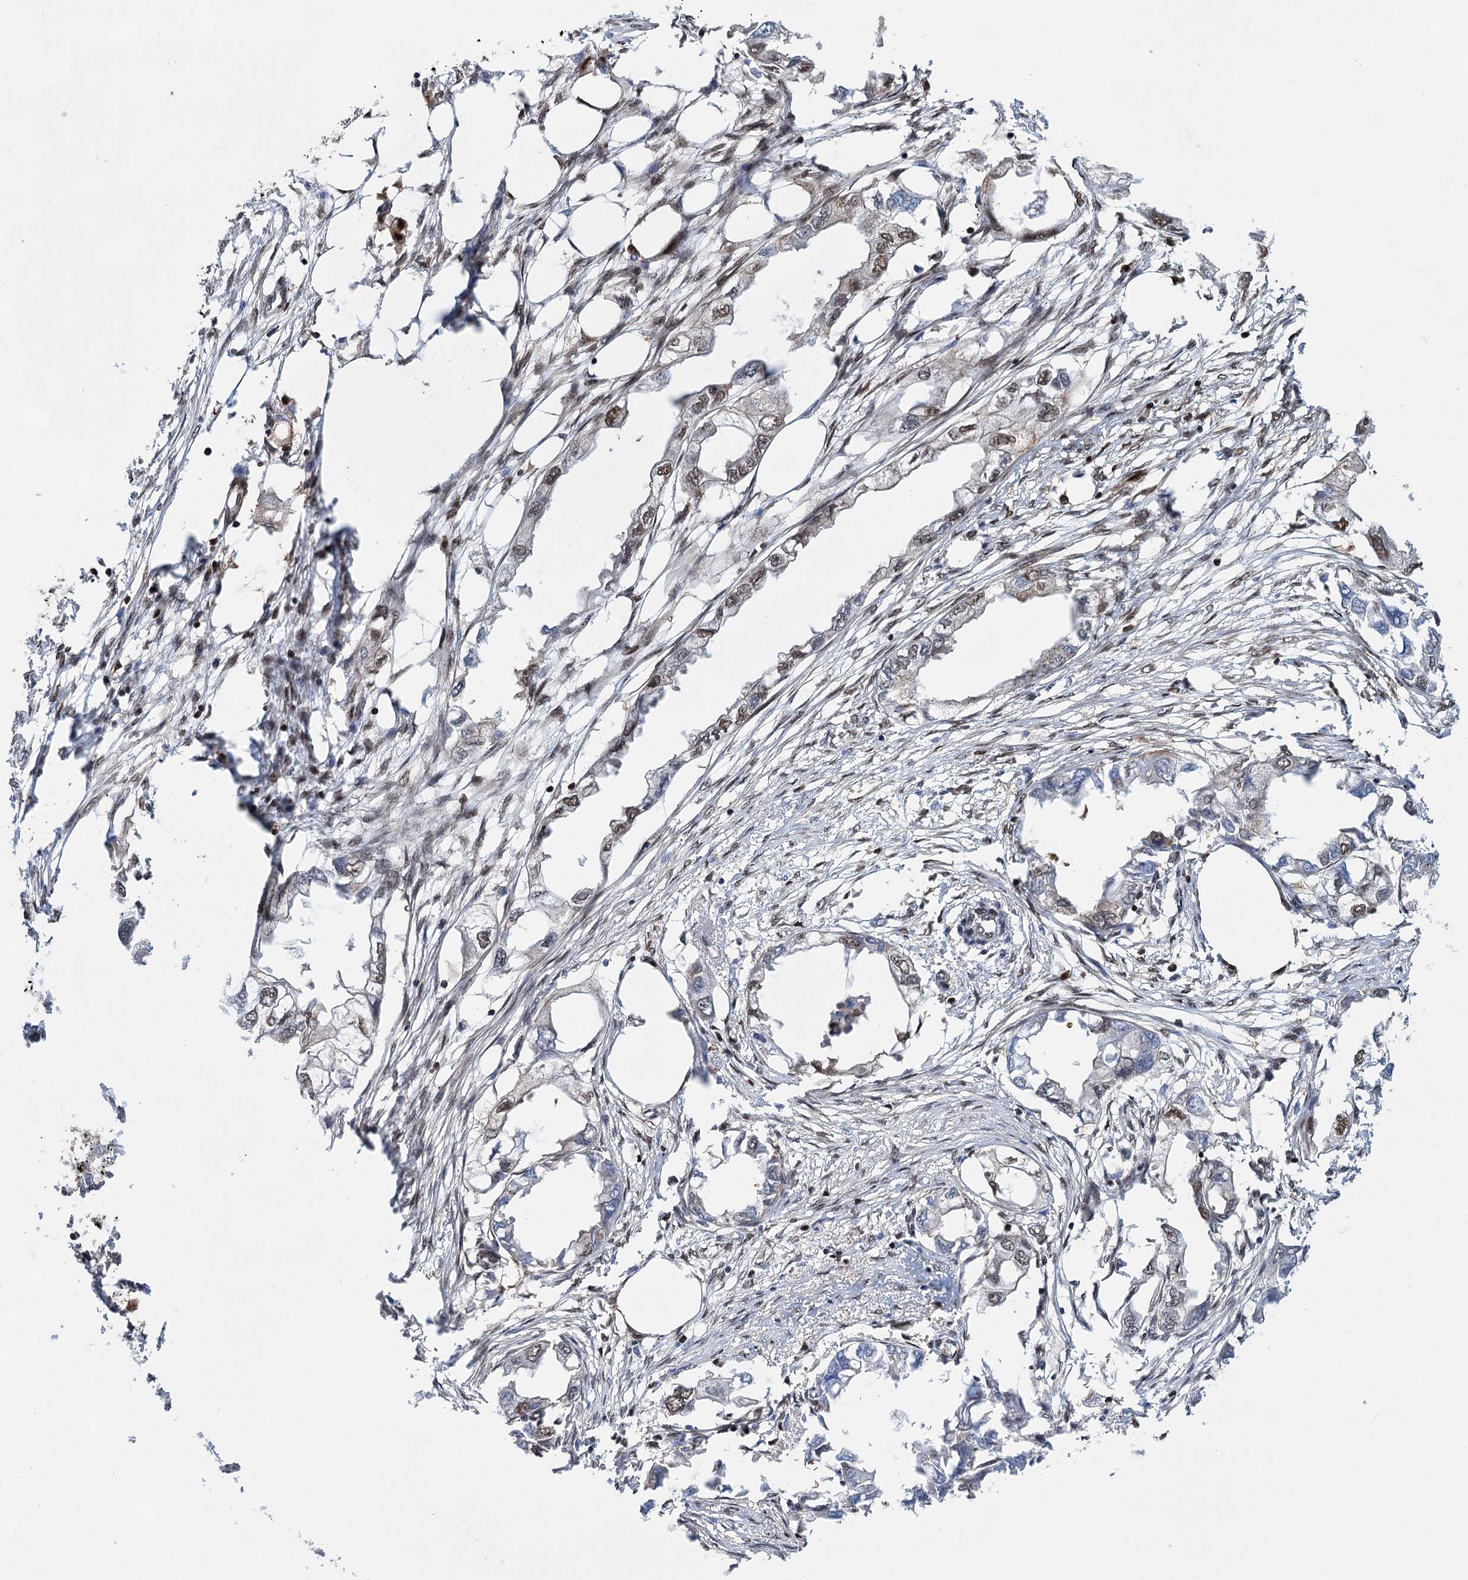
{"staining": {"intensity": "moderate", "quantity": "25%-75%", "location": "nuclear"}, "tissue": "endometrial cancer", "cell_type": "Tumor cells", "image_type": "cancer", "snomed": [{"axis": "morphology", "description": "Adenocarcinoma, NOS"}, {"axis": "morphology", "description": "Adenocarcinoma, metastatic, NOS"}, {"axis": "topography", "description": "Adipose tissue"}, {"axis": "topography", "description": "Endometrium"}], "caption": "This micrograph displays IHC staining of human adenocarcinoma (endometrial), with medium moderate nuclear positivity in about 25%-75% of tumor cells.", "gene": "GPBP1", "patient": {"sex": "female", "age": 67}}